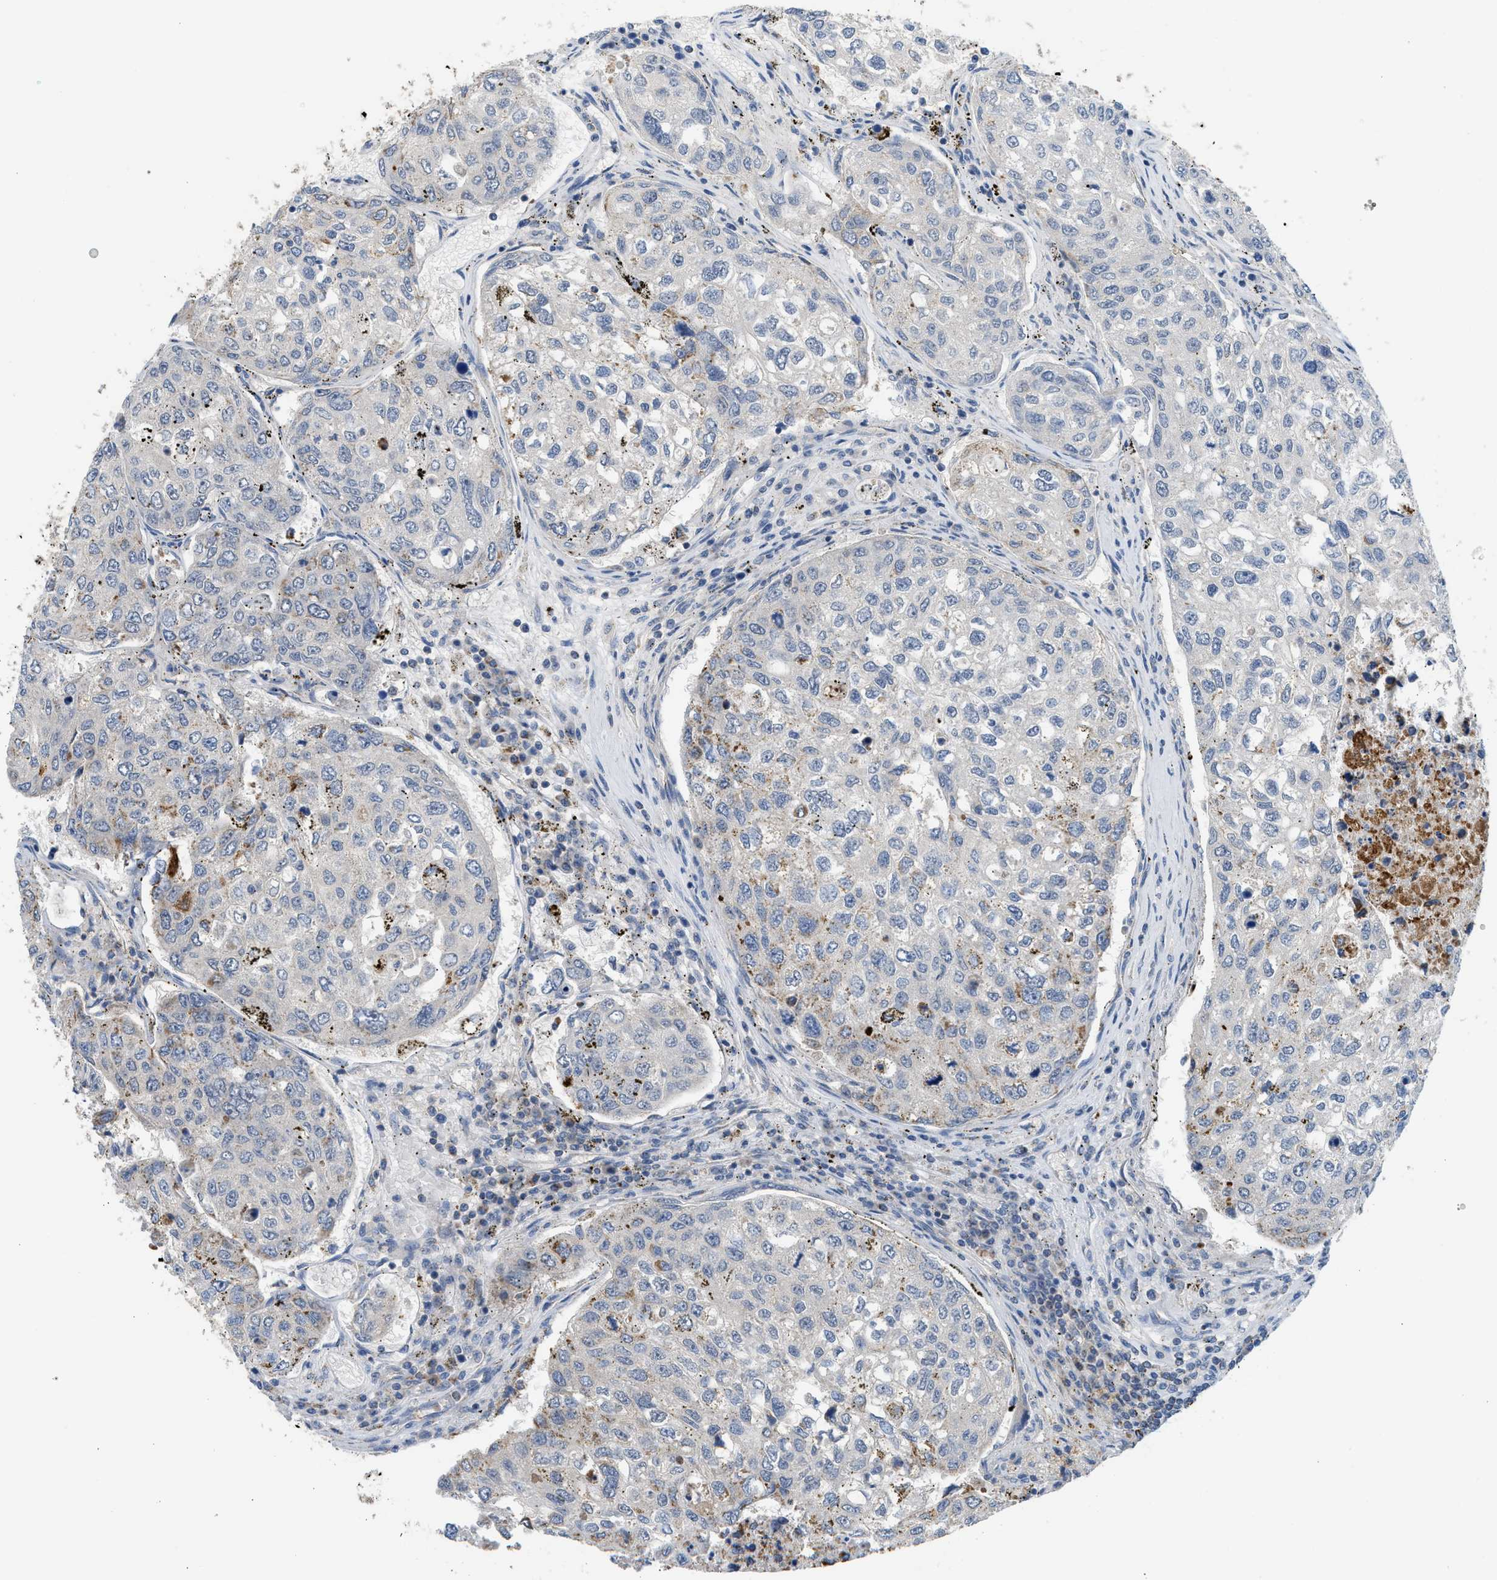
{"staining": {"intensity": "weak", "quantity": "25%-75%", "location": "cytoplasmic/membranous"}, "tissue": "urothelial cancer", "cell_type": "Tumor cells", "image_type": "cancer", "snomed": [{"axis": "morphology", "description": "Urothelial carcinoma, High grade"}, {"axis": "topography", "description": "Lymph node"}, {"axis": "topography", "description": "Urinary bladder"}], "caption": "Immunohistochemistry image of neoplastic tissue: human urothelial cancer stained using IHC displays low levels of weak protein expression localized specifically in the cytoplasmic/membranous of tumor cells, appearing as a cytoplasmic/membranous brown color.", "gene": "GOT2", "patient": {"sex": "male", "age": 51}}